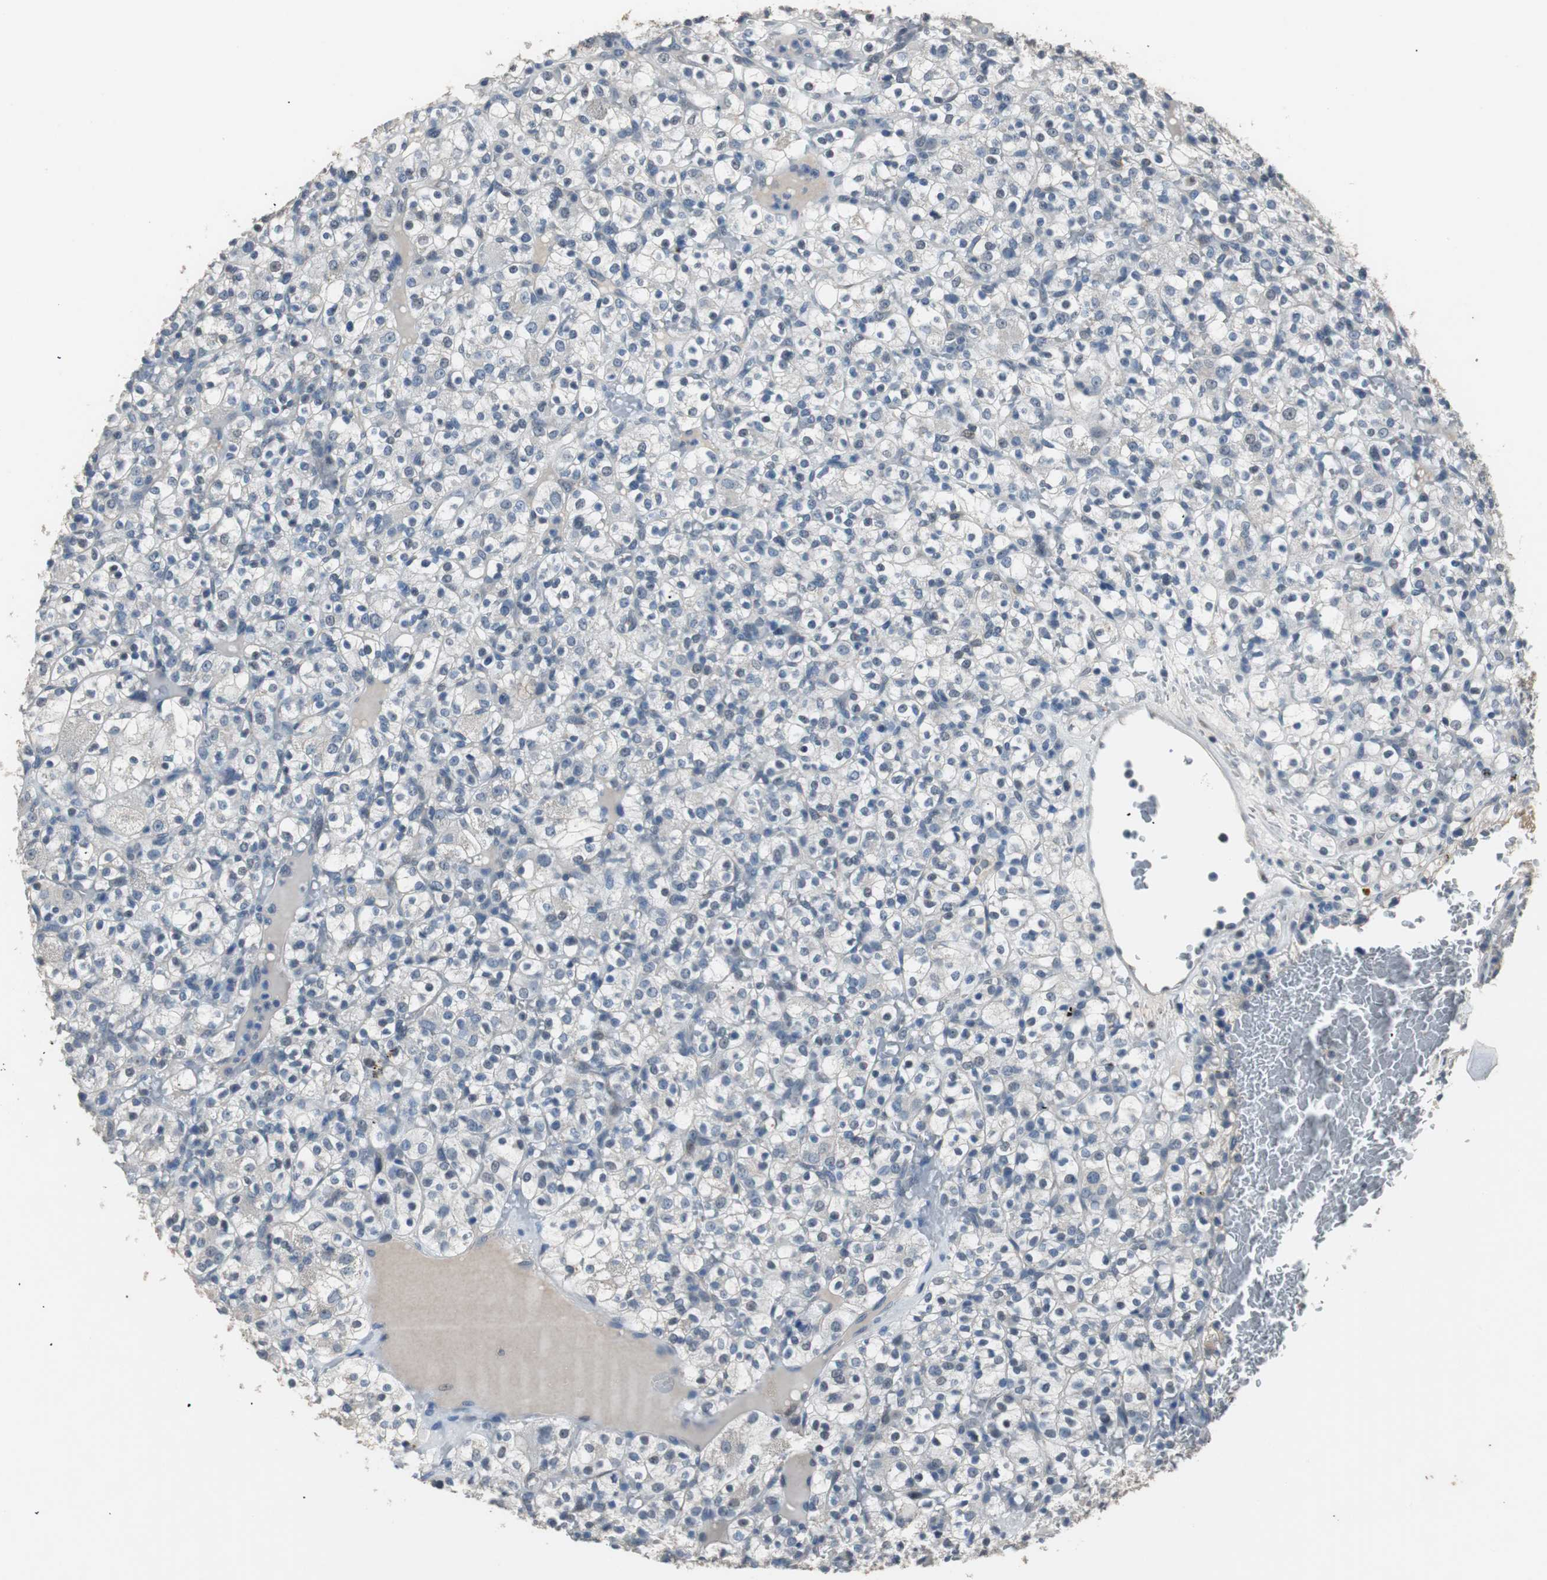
{"staining": {"intensity": "negative", "quantity": "none", "location": "none"}, "tissue": "renal cancer", "cell_type": "Tumor cells", "image_type": "cancer", "snomed": [{"axis": "morphology", "description": "Normal tissue, NOS"}, {"axis": "morphology", "description": "Adenocarcinoma, NOS"}, {"axis": "topography", "description": "Kidney"}], "caption": "Immunohistochemistry histopathology image of neoplastic tissue: human renal adenocarcinoma stained with DAB (3,3'-diaminobenzidine) shows no significant protein expression in tumor cells.", "gene": "PCYT1B", "patient": {"sex": "female", "age": 72}}